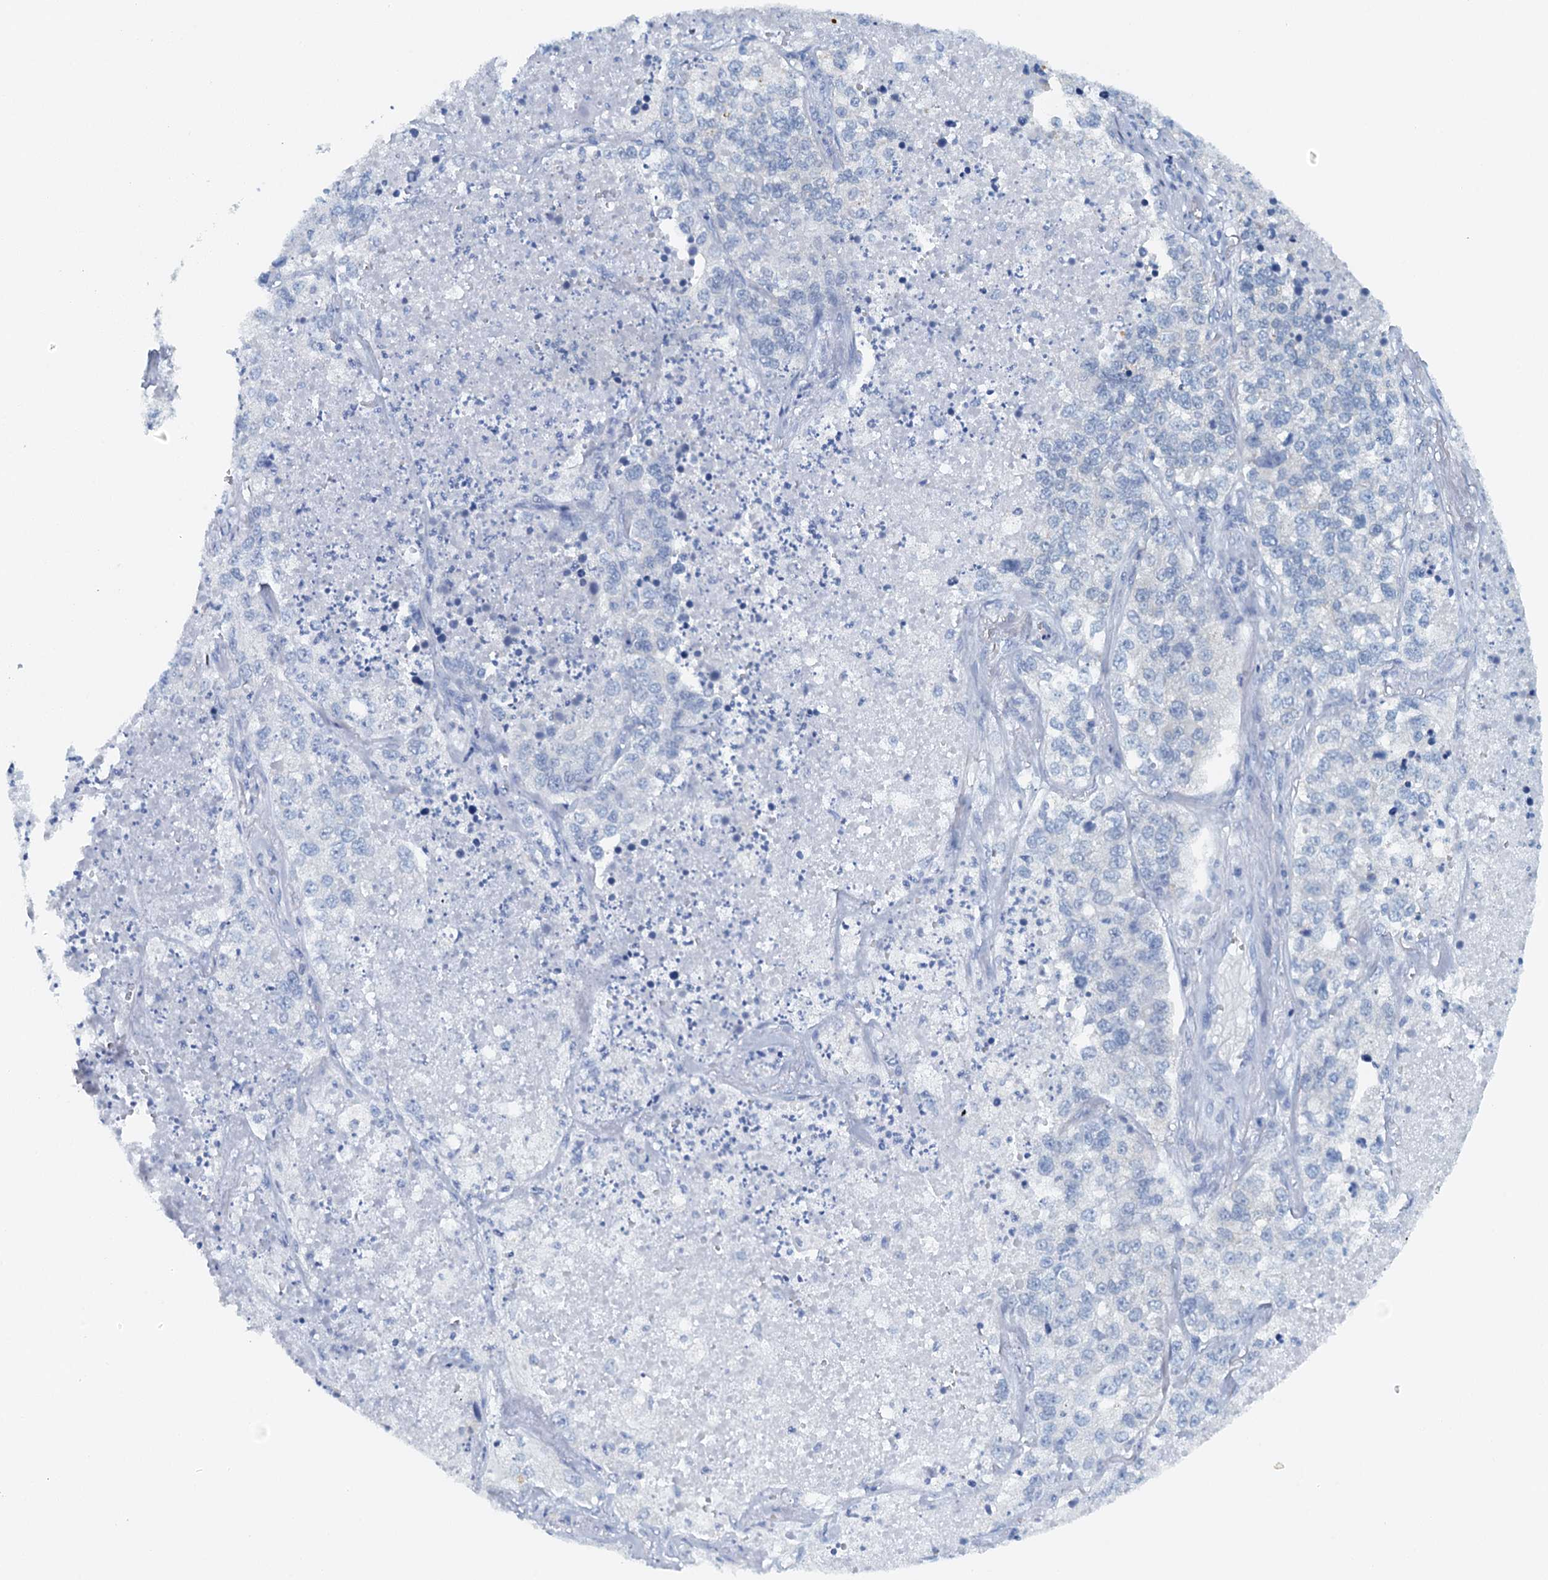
{"staining": {"intensity": "negative", "quantity": "none", "location": "none"}, "tissue": "lung cancer", "cell_type": "Tumor cells", "image_type": "cancer", "snomed": [{"axis": "morphology", "description": "Adenocarcinoma, NOS"}, {"axis": "topography", "description": "Lung"}], "caption": "Adenocarcinoma (lung) stained for a protein using immunohistochemistry (IHC) demonstrates no expression tumor cells.", "gene": "DTD1", "patient": {"sex": "male", "age": 49}}